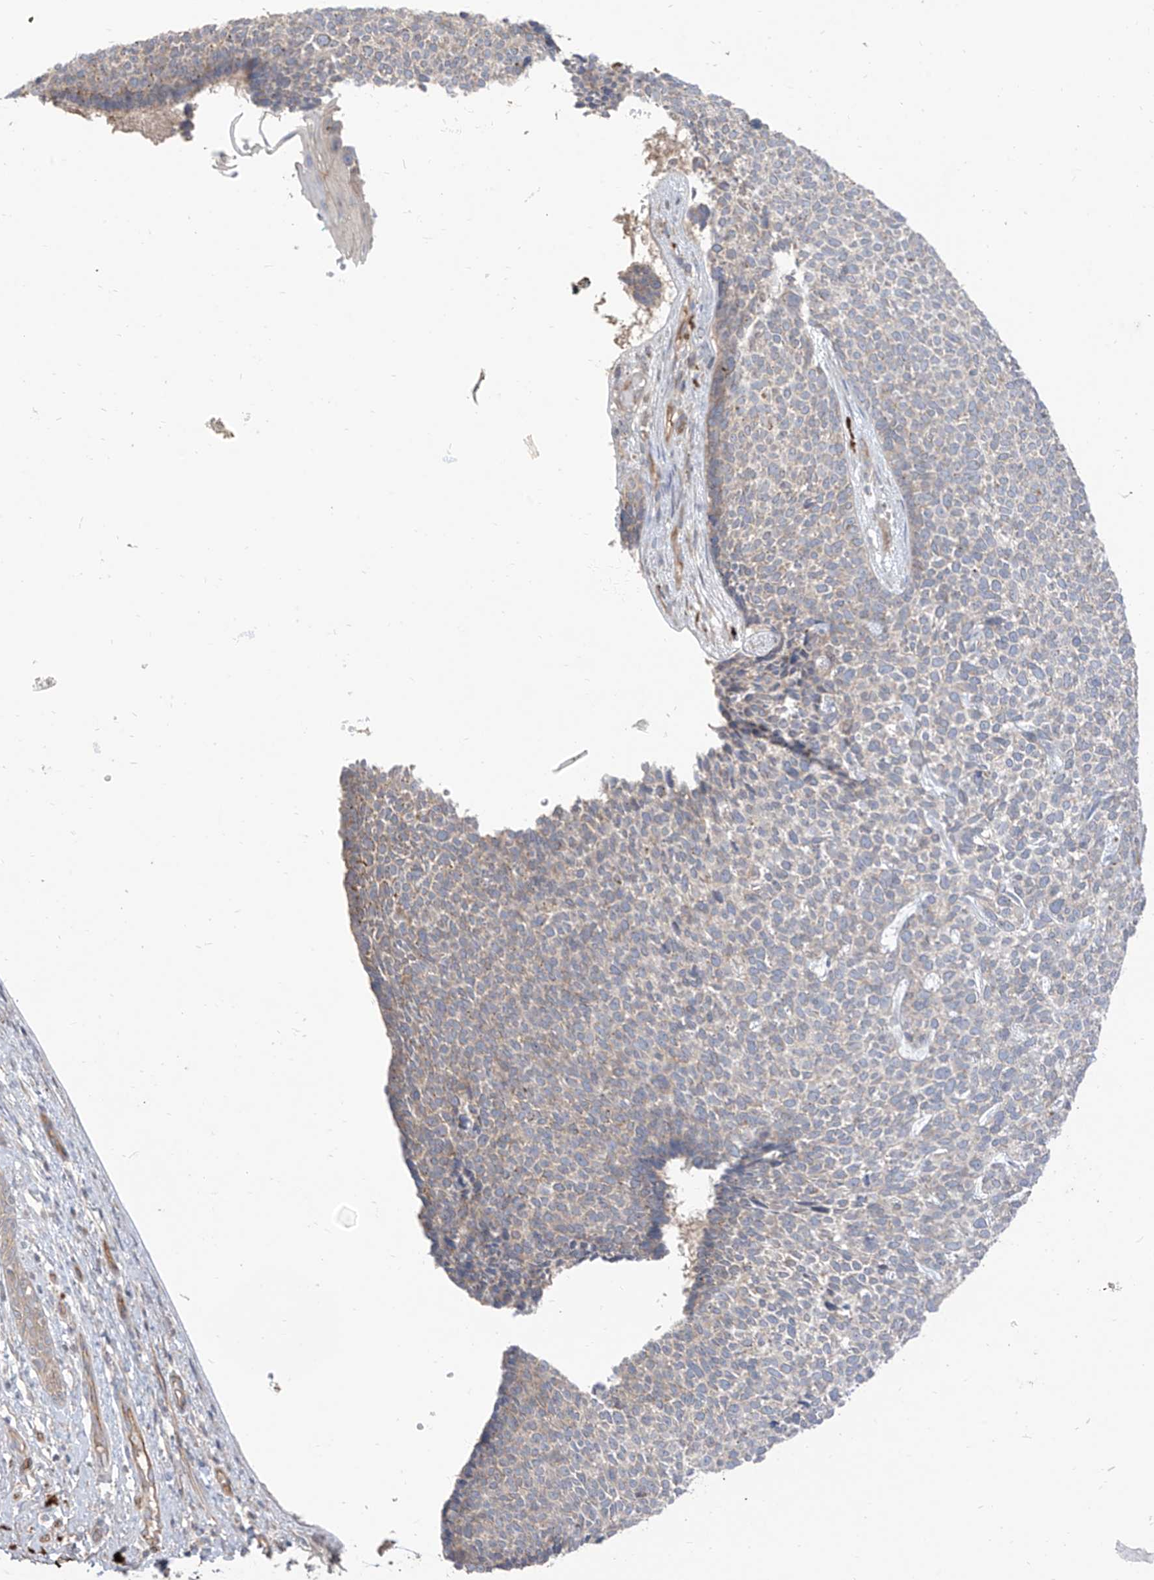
{"staining": {"intensity": "negative", "quantity": "none", "location": "none"}, "tissue": "skin cancer", "cell_type": "Tumor cells", "image_type": "cancer", "snomed": [{"axis": "morphology", "description": "Basal cell carcinoma"}, {"axis": "topography", "description": "Skin"}], "caption": "Immunohistochemistry micrograph of human skin cancer stained for a protein (brown), which shows no expression in tumor cells.", "gene": "EPHX4", "patient": {"sex": "female", "age": 84}}